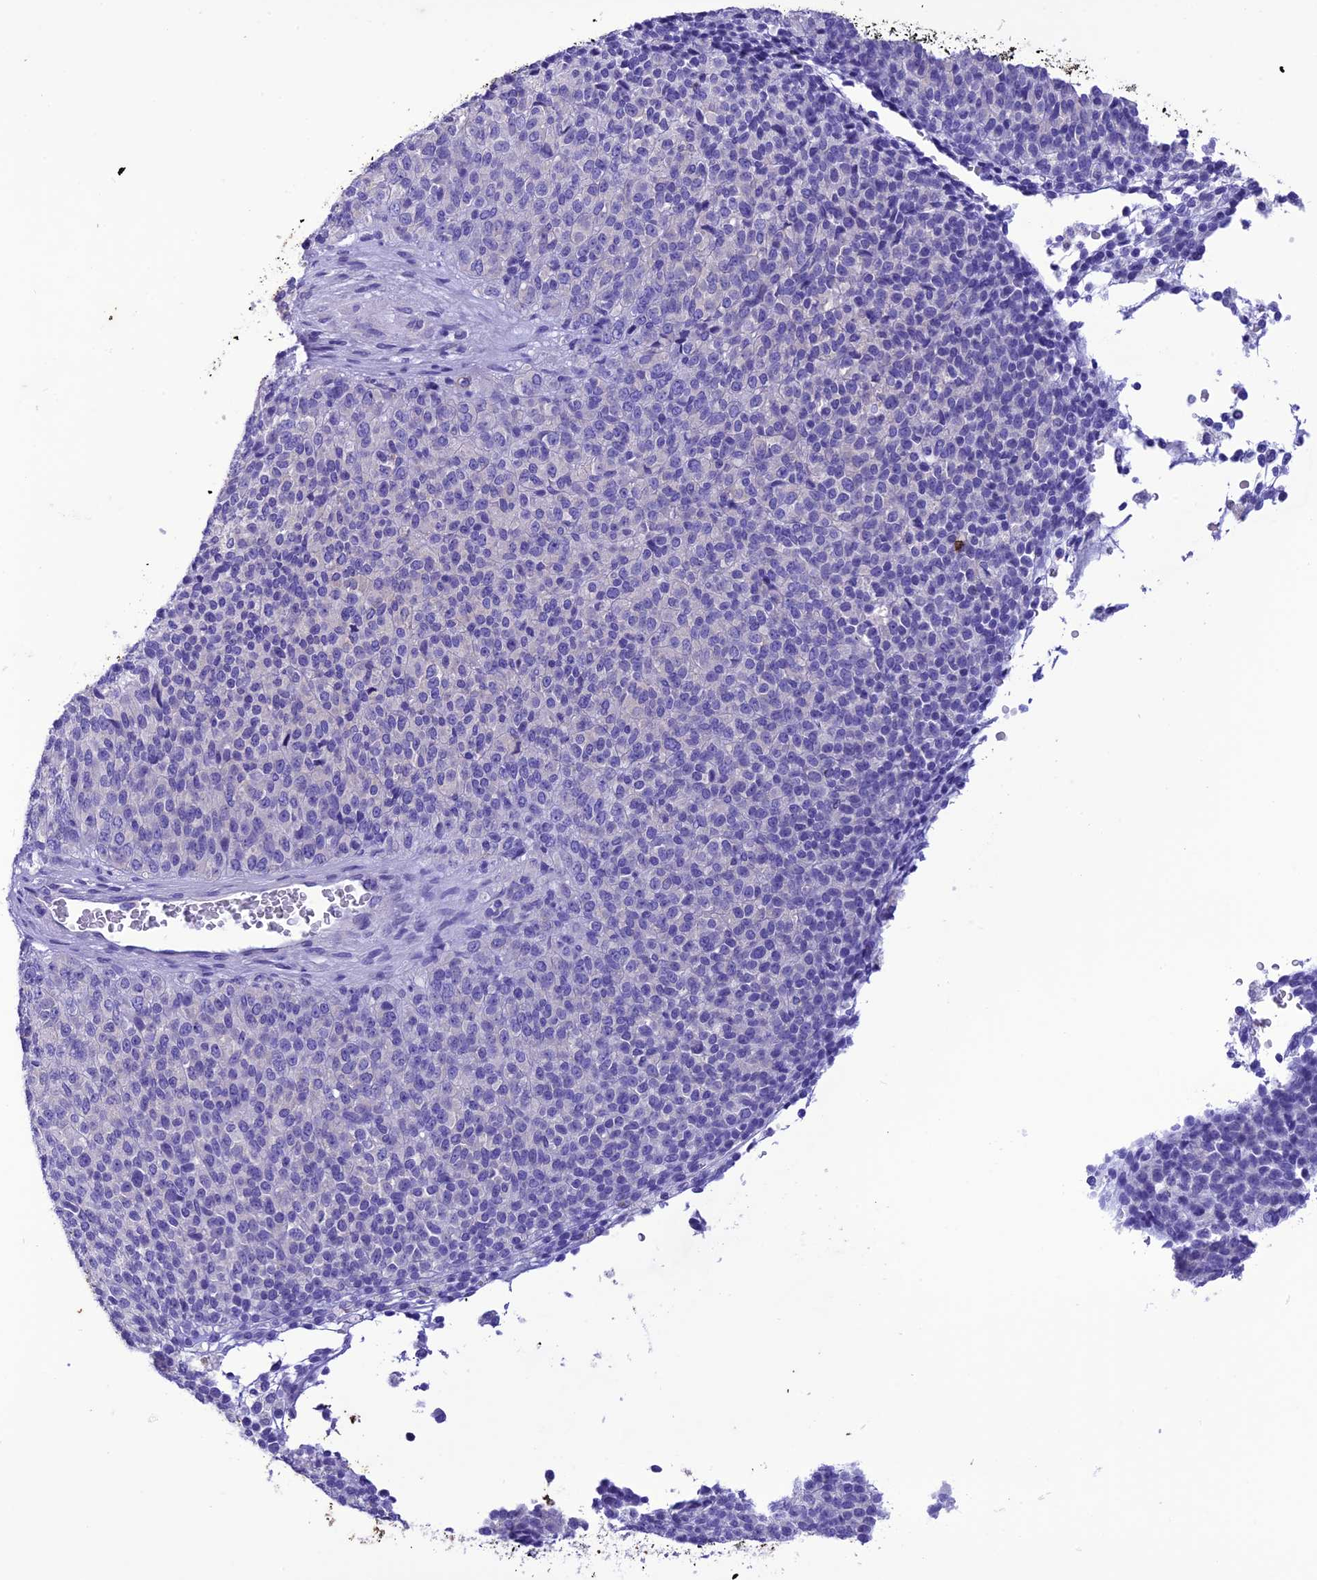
{"staining": {"intensity": "negative", "quantity": "none", "location": "none"}, "tissue": "melanoma", "cell_type": "Tumor cells", "image_type": "cancer", "snomed": [{"axis": "morphology", "description": "Malignant melanoma, Metastatic site"}, {"axis": "topography", "description": "Brain"}], "caption": "Tumor cells are negative for brown protein staining in malignant melanoma (metastatic site).", "gene": "VPS52", "patient": {"sex": "female", "age": 56}}